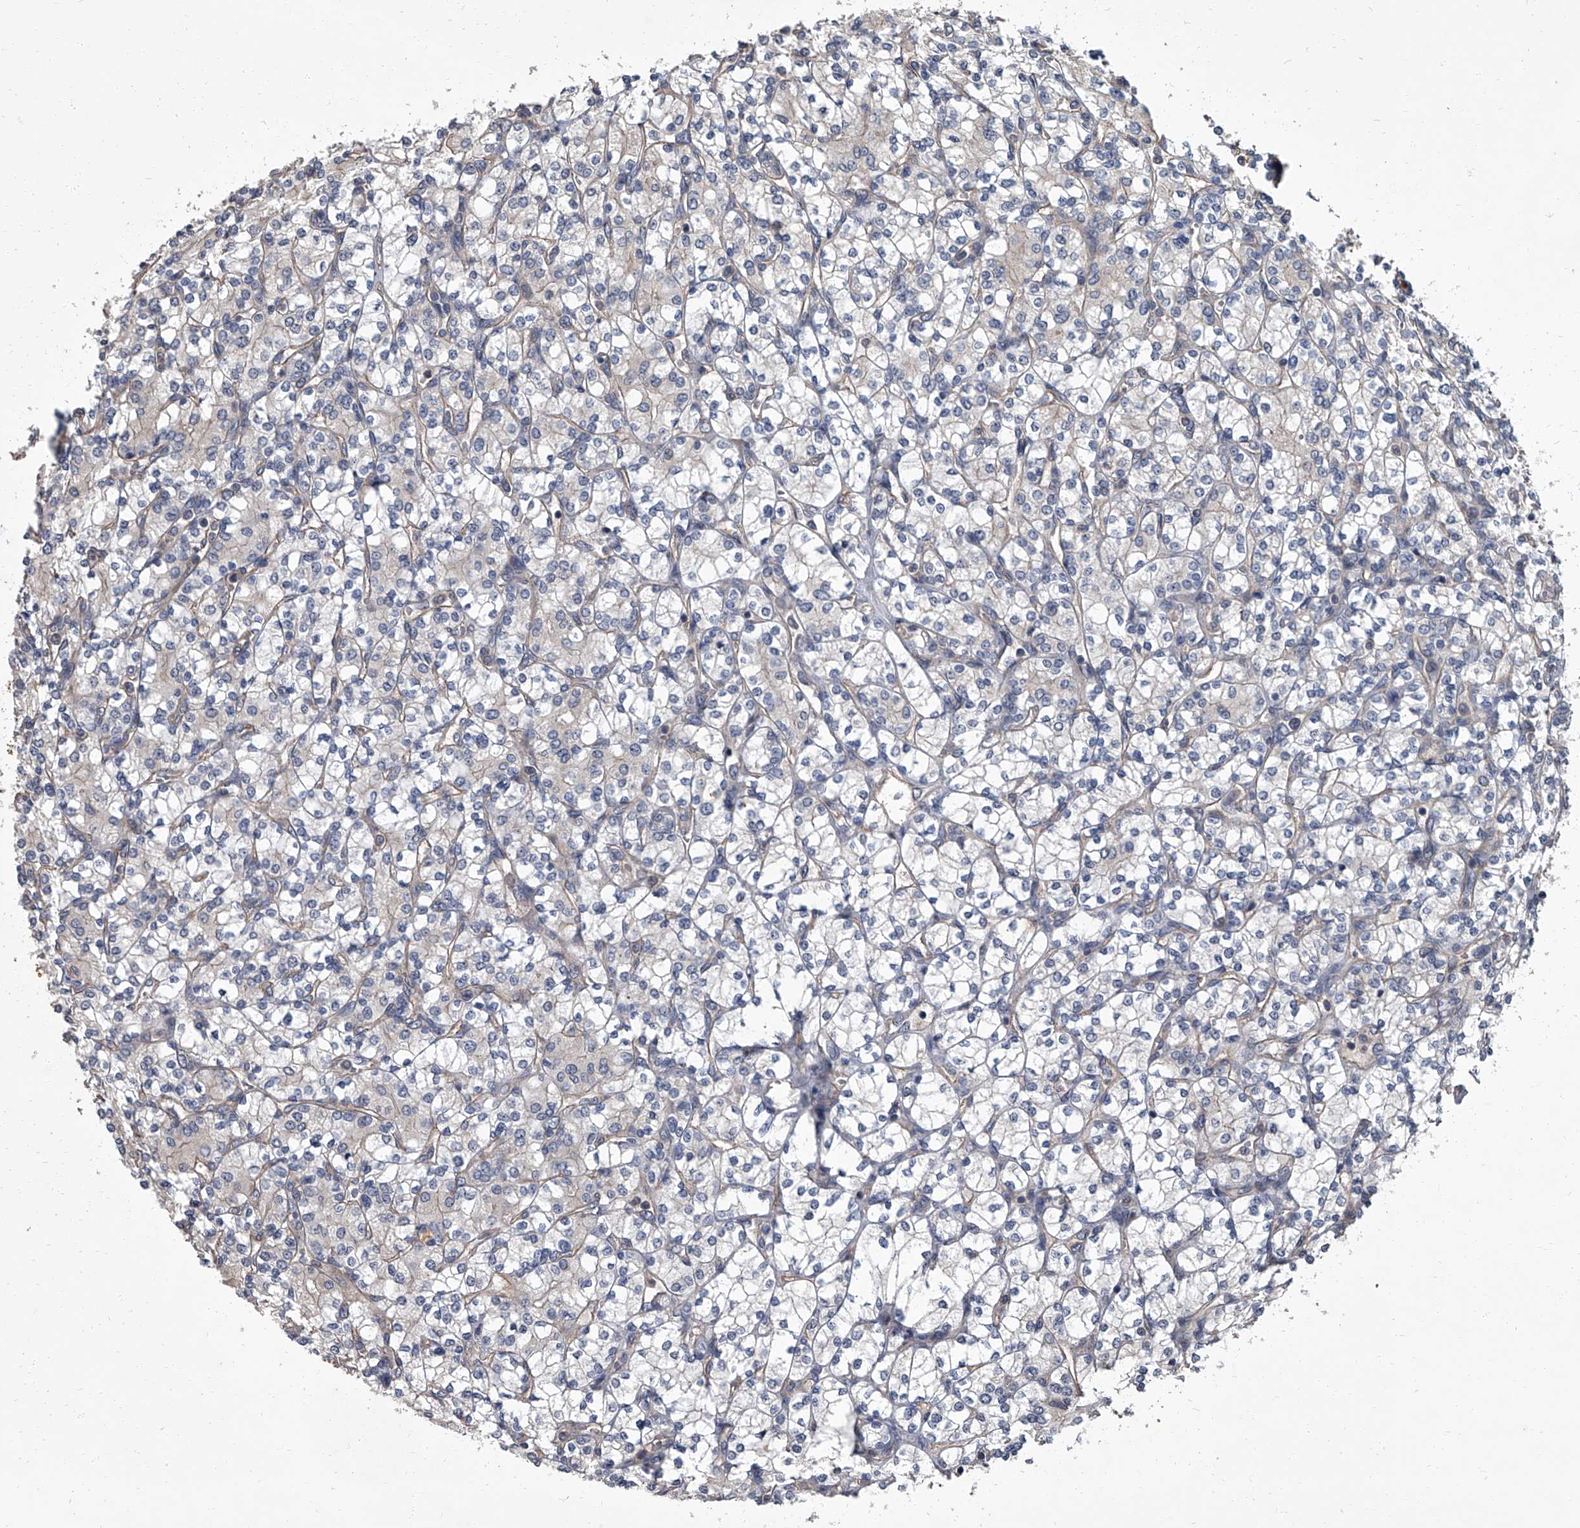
{"staining": {"intensity": "negative", "quantity": "none", "location": "none"}, "tissue": "renal cancer", "cell_type": "Tumor cells", "image_type": "cancer", "snomed": [{"axis": "morphology", "description": "Adenocarcinoma, NOS"}, {"axis": "topography", "description": "Kidney"}], "caption": "Immunohistochemistry photomicrograph of neoplastic tissue: human renal cancer stained with DAB (3,3'-diaminobenzidine) reveals no significant protein staining in tumor cells.", "gene": "SIRT4", "patient": {"sex": "male", "age": 77}}